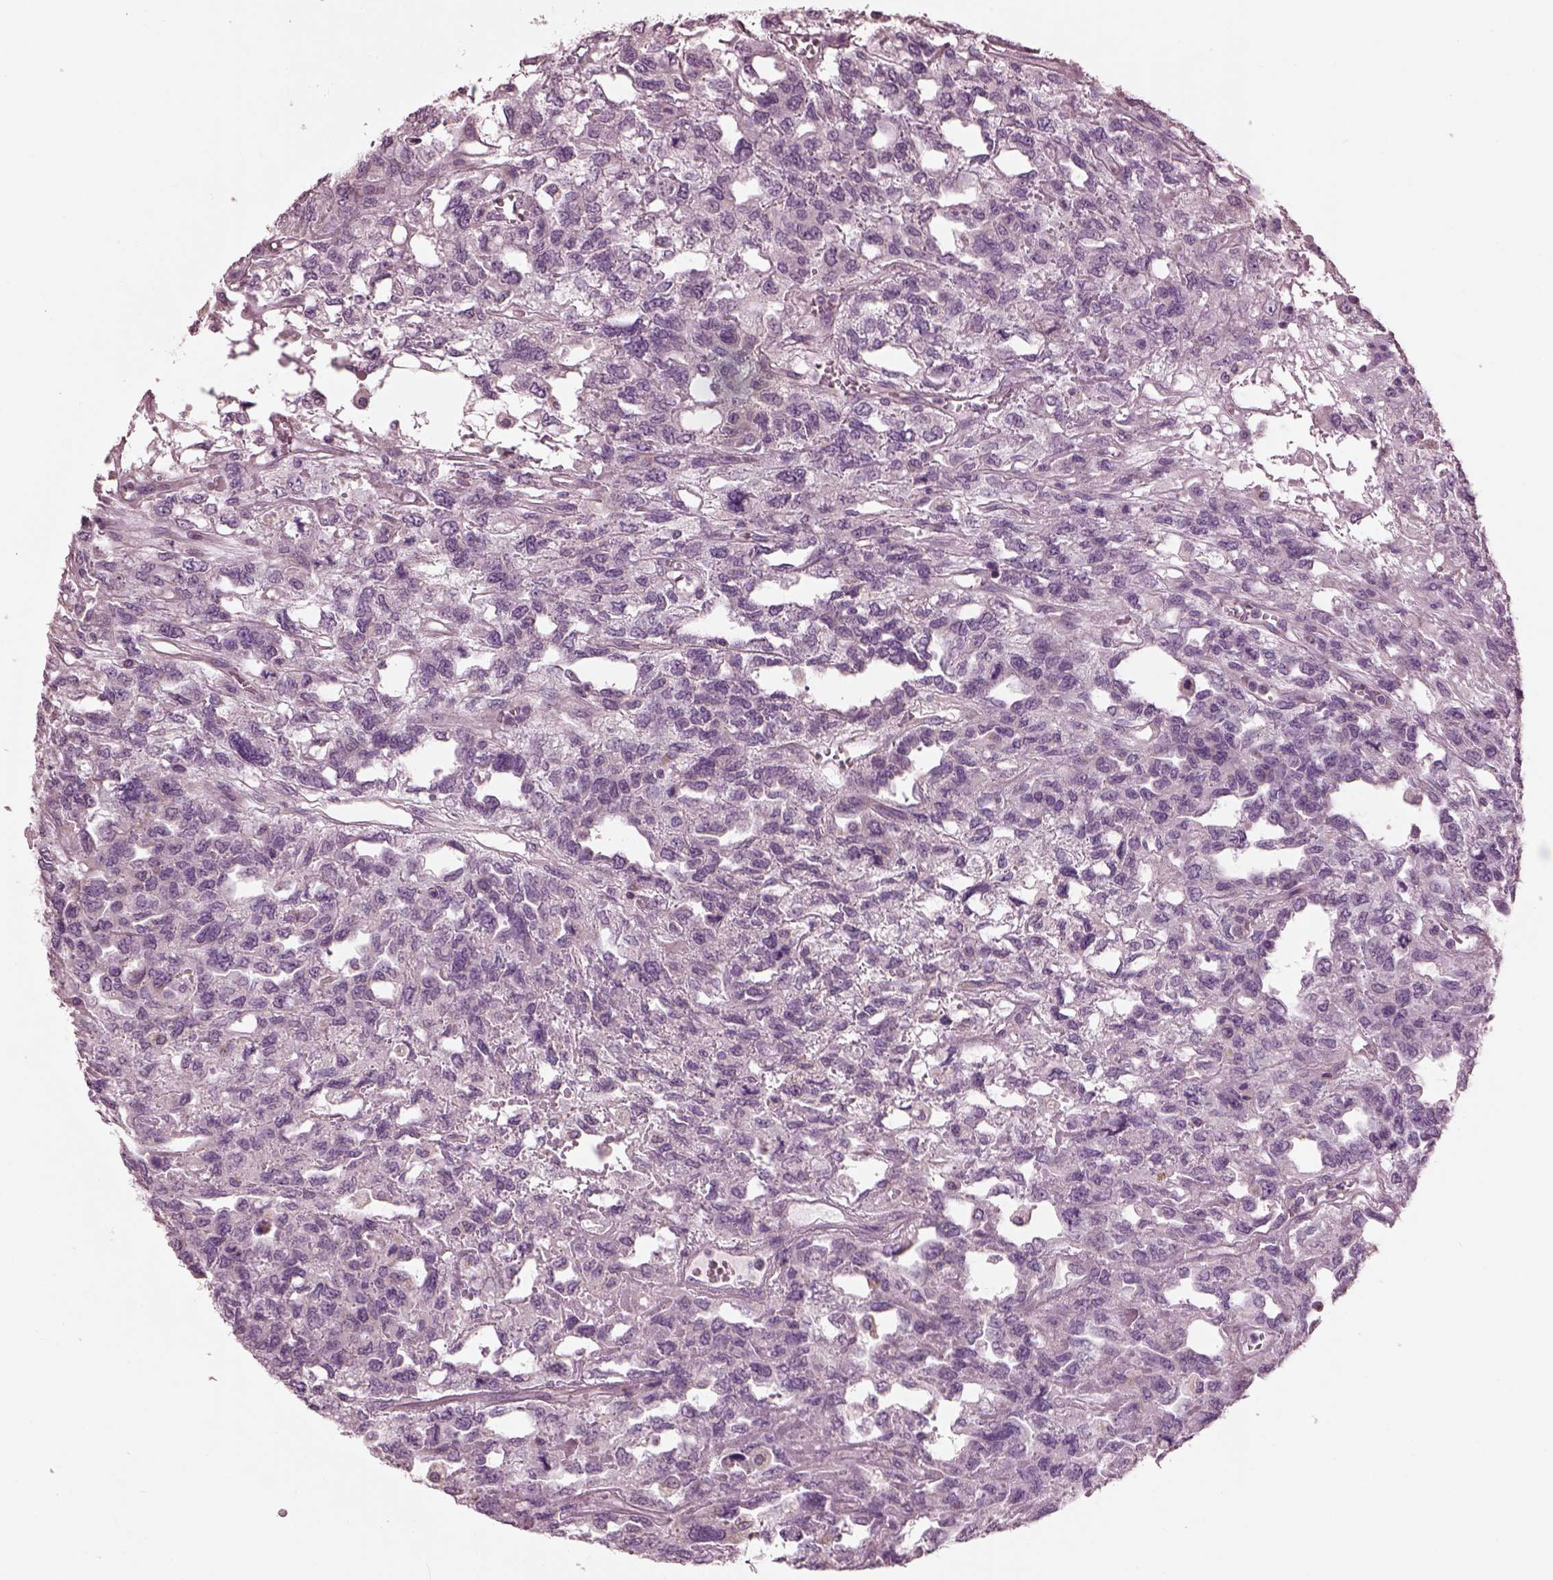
{"staining": {"intensity": "weak", "quantity": ">75%", "location": "cytoplasmic/membranous"}, "tissue": "testis cancer", "cell_type": "Tumor cells", "image_type": "cancer", "snomed": [{"axis": "morphology", "description": "Seminoma, NOS"}, {"axis": "topography", "description": "Testis"}], "caption": "DAB (3,3'-diaminobenzidine) immunohistochemical staining of human testis seminoma exhibits weak cytoplasmic/membranous protein expression in about >75% of tumor cells. (Stains: DAB in brown, nuclei in blue, Microscopy: brightfield microscopy at high magnification).", "gene": "ATP5MF", "patient": {"sex": "male", "age": 52}}